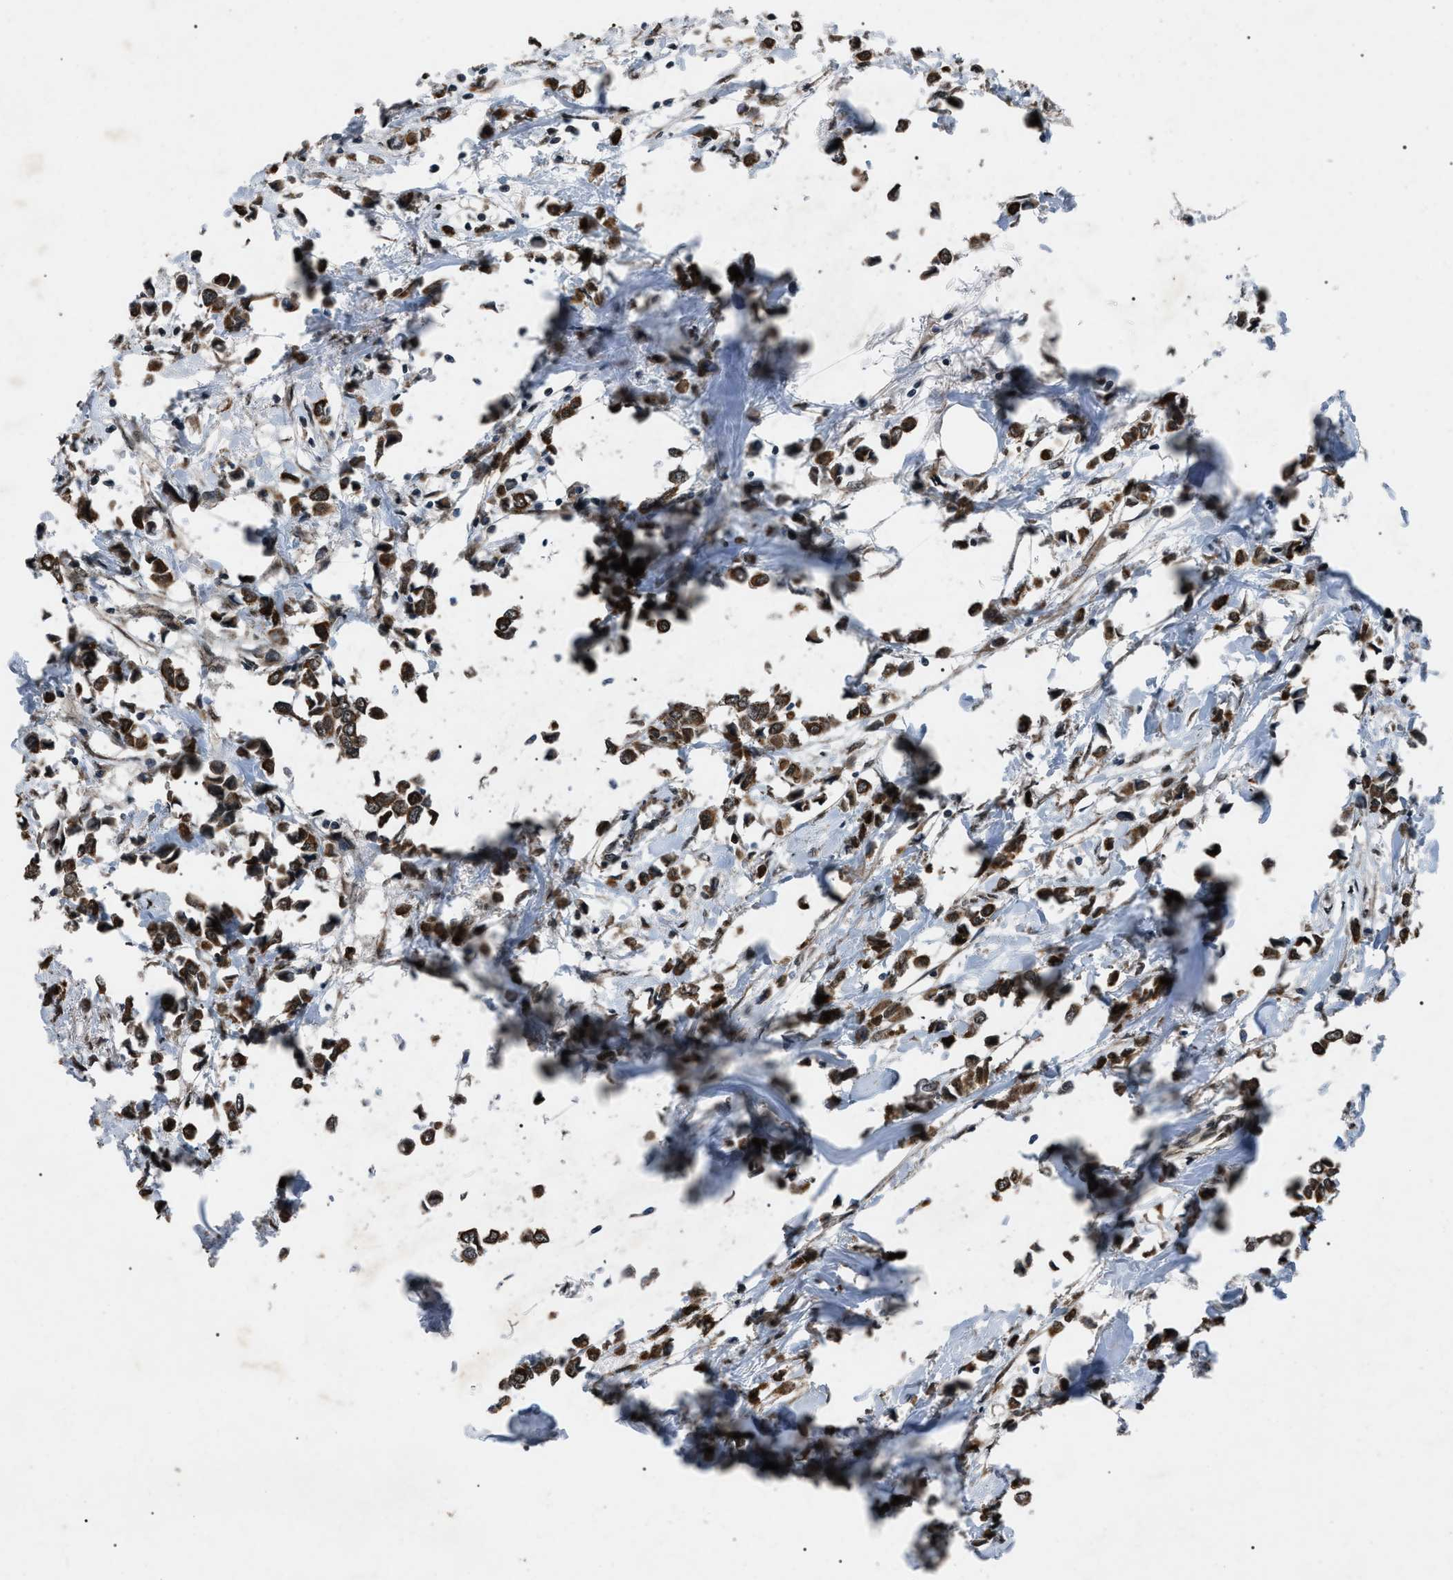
{"staining": {"intensity": "strong", "quantity": ">75%", "location": "cytoplasmic/membranous"}, "tissue": "breast cancer", "cell_type": "Tumor cells", "image_type": "cancer", "snomed": [{"axis": "morphology", "description": "Lobular carcinoma"}, {"axis": "topography", "description": "Breast"}], "caption": "High-power microscopy captured an IHC photomicrograph of breast cancer, revealing strong cytoplasmic/membranous positivity in about >75% of tumor cells.", "gene": "ZFAND2A", "patient": {"sex": "female", "age": 51}}